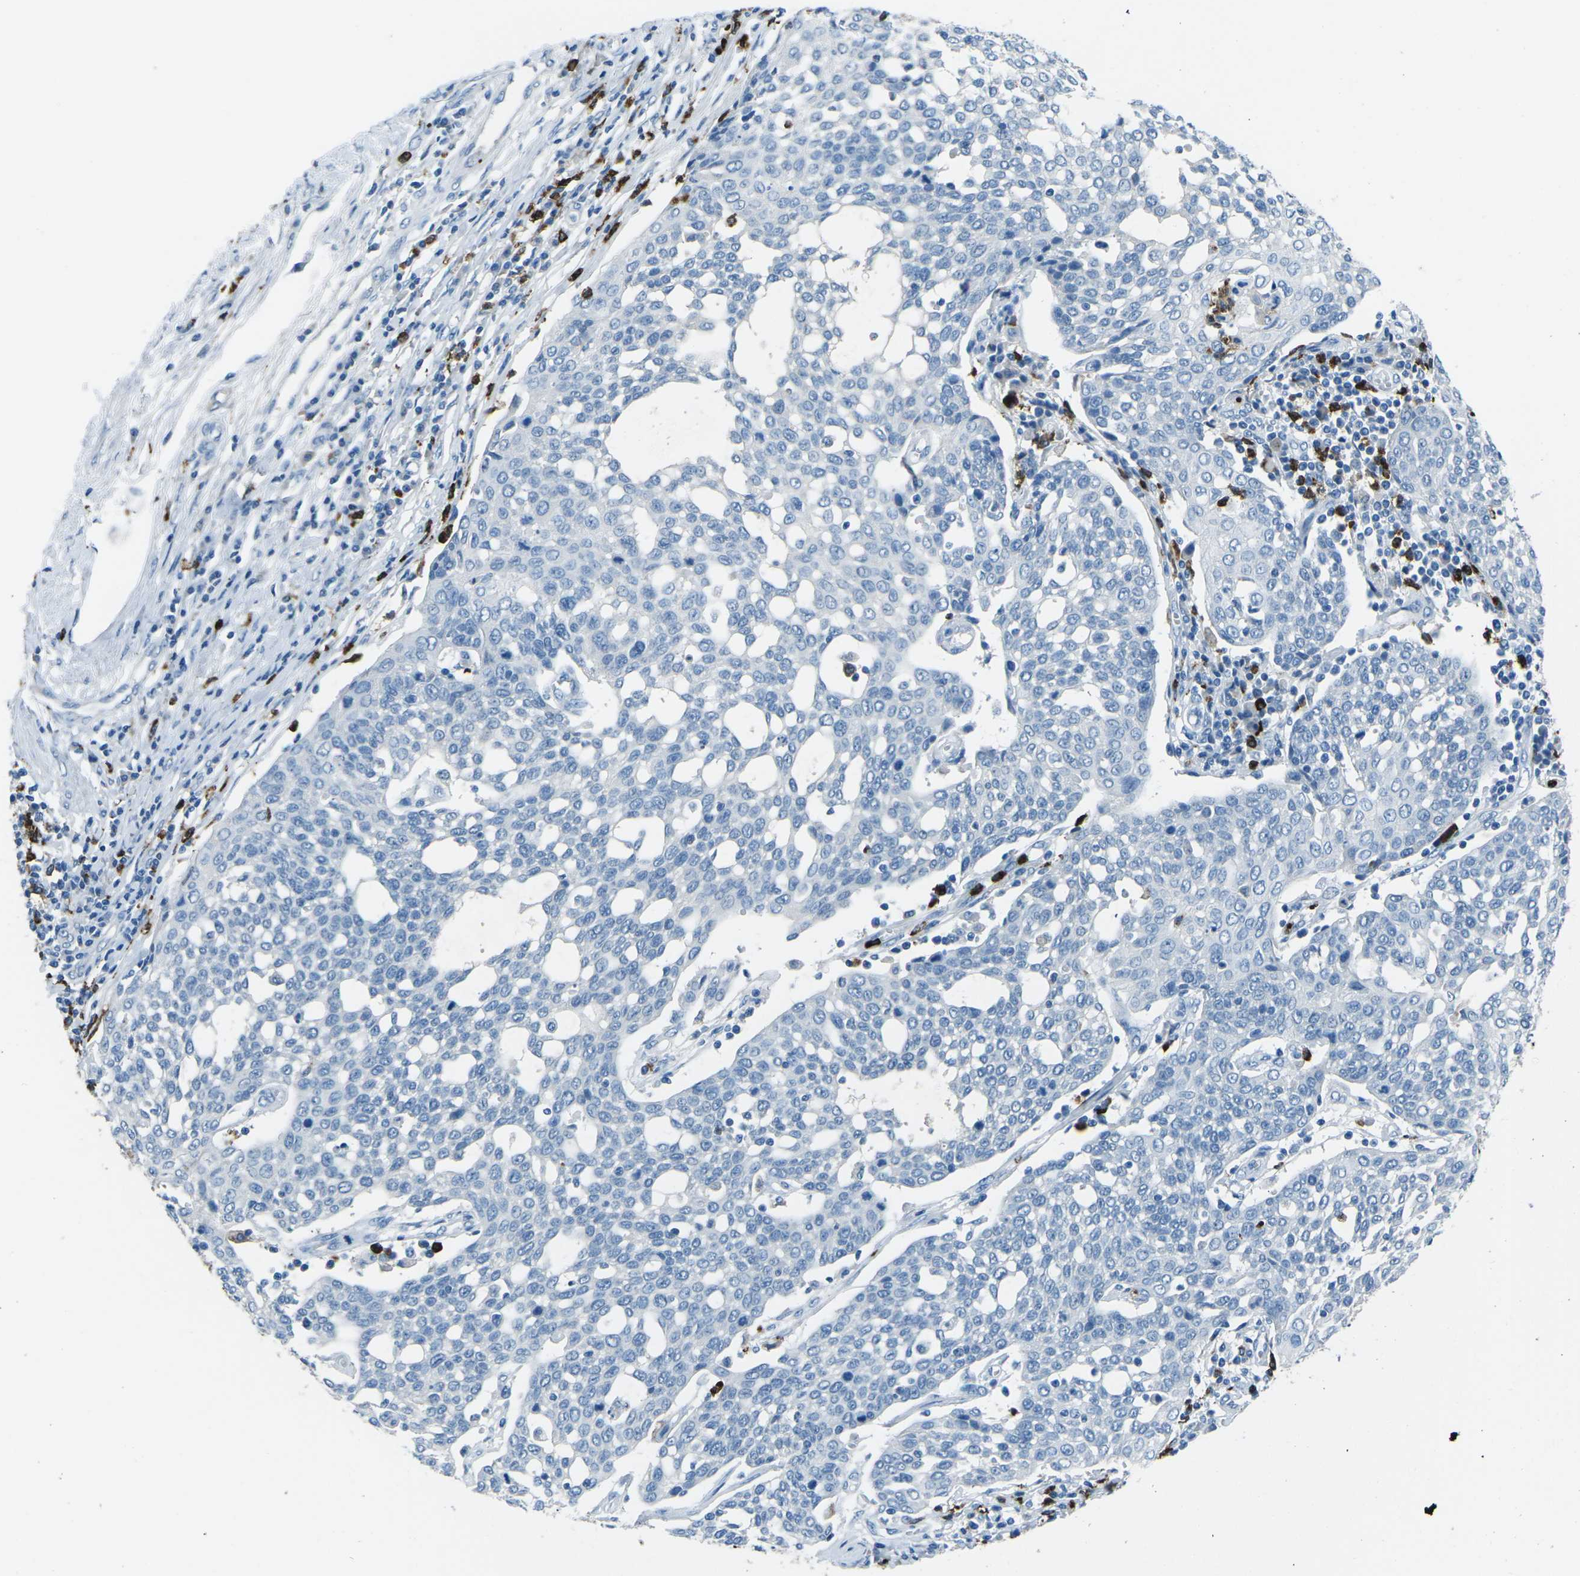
{"staining": {"intensity": "negative", "quantity": "none", "location": "none"}, "tissue": "cervical cancer", "cell_type": "Tumor cells", "image_type": "cancer", "snomed": [{"axis": "morphology", "description": "Squamous cell carcinoma, NOS"}, {"axis": "topography", "description": "Cervix"}], "caption": "Immunohistochemical staining of human squamous cell carcinoma (cervical) displays no significant positivity in tumor cells.", "gene": "FCN1", "patient": {"sex": "female", "age": 34}}